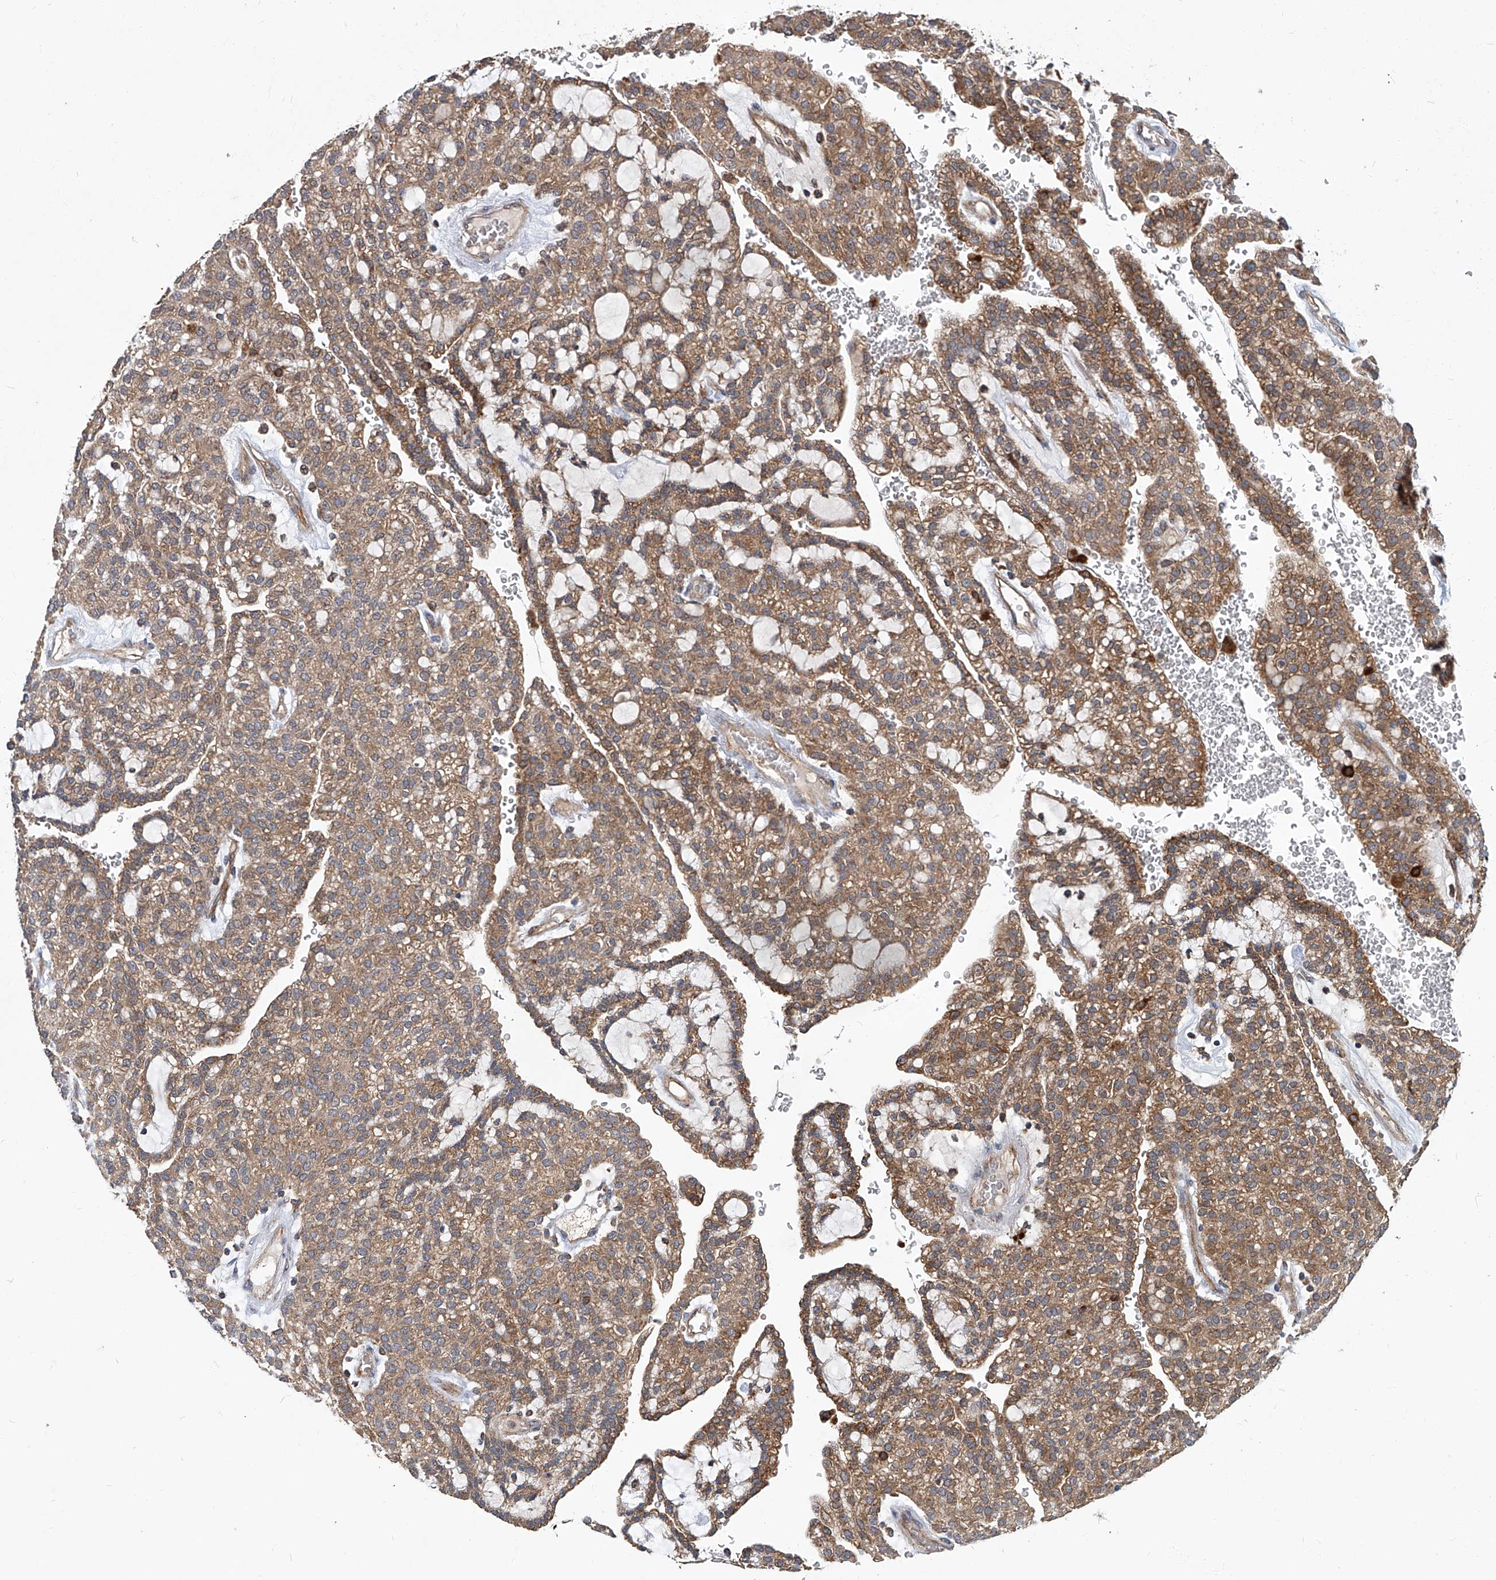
{"staining": {"intensity": "moderate", "quantity": ">75%", "location": "cytoplasmic/membranous"}, "tissue": "renal cancer", "cell_type": "Tumor cells", "image_type": "cancer", "snomed": [{"axis": "morphology", "description": "Adenocarcinoma, NOS"}, {"axis": "topography", "description": "Kidney"}], "caption": "Adenocarcinoma (renal) stained with immunohistochemistry (IHC) exhibits moderate cytoplasmic/membranous staining in about >75% of tumor cells.", "gene": "TNFRSF13B", "patient": {"sex": "male", "age": 63}}